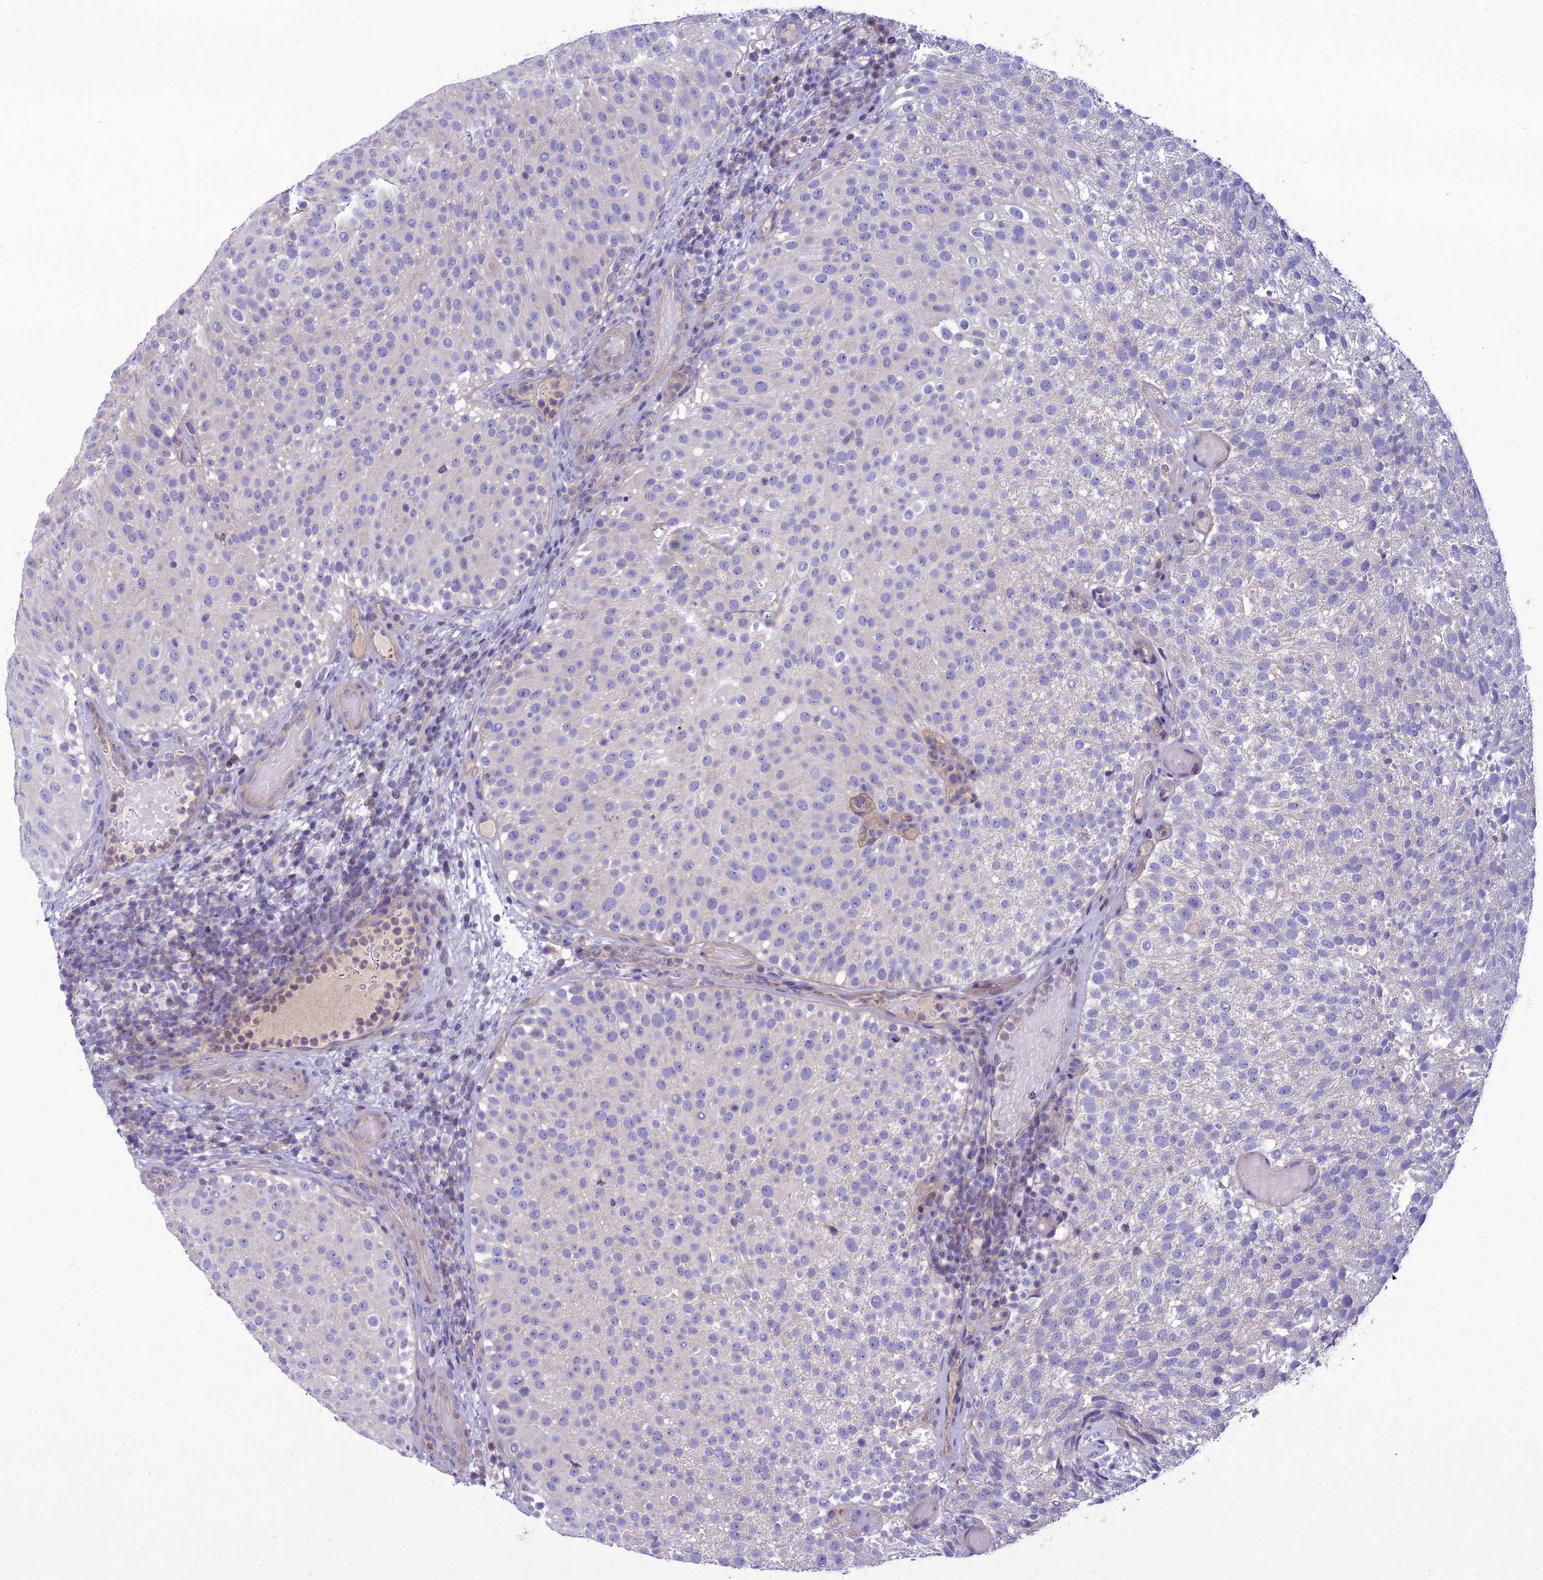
{"staining": {"intensity": "negative", "quantity": "none", "location": "none"}, "tissue": "urothelial cancer", "cell_type": "Tumor cells", "image_type": "cancer", "snomed": [{"axis": "morphology", "description": "Urothelial carcinoma, Low grade"}, {"axis": "topography", "description": "Urinary bladder"}], "caption": "Low-grade urothelial carcinoma was stained to show a protein in brown. There is no significant staining in tumor cells.", "gene": "GDF6", "patient": {"sex": "male", "age": 78}}